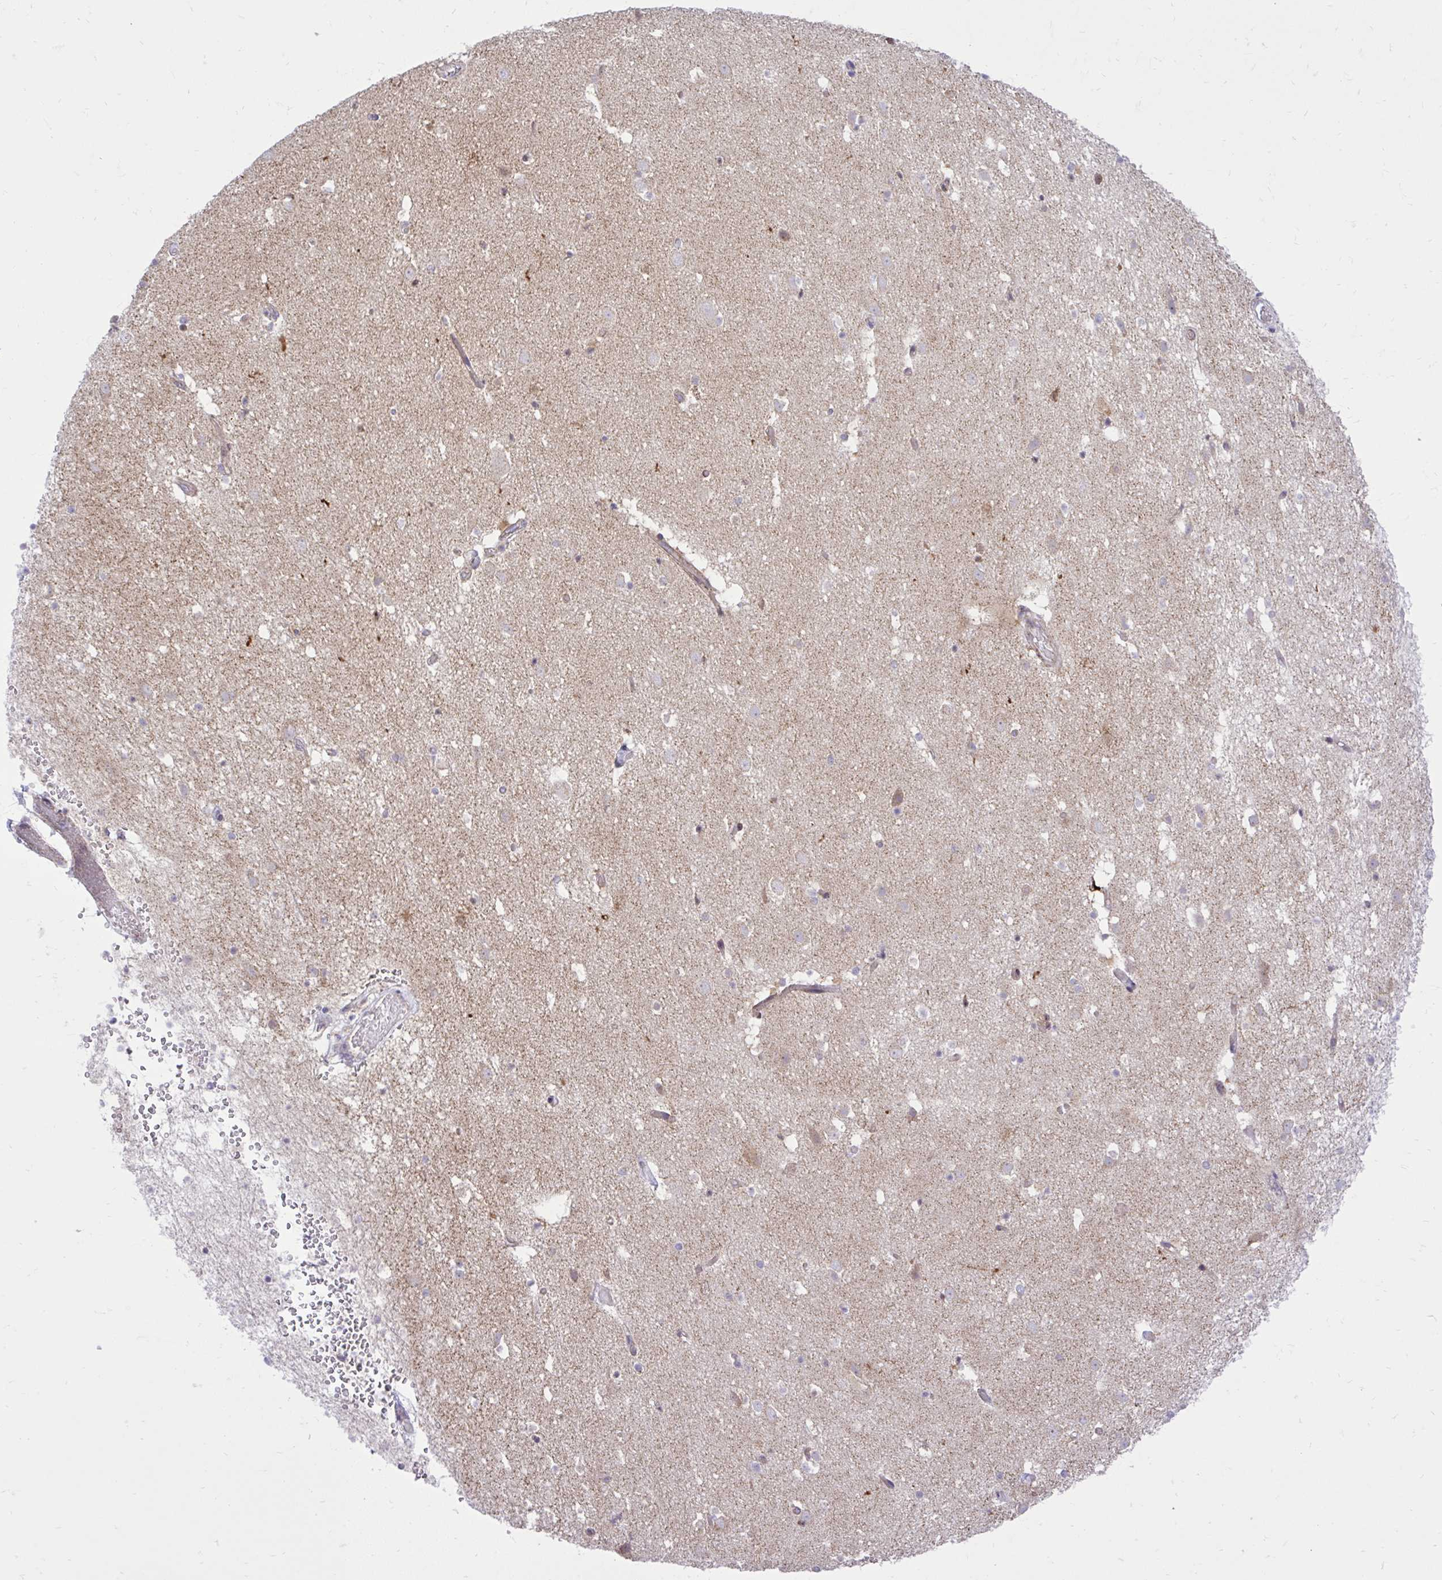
{"staining": {"intensity": "negative", "quantity": "none", "location": "none"}, "tissue": "caudate", "cell_type": "Glial cells", "image_type": "normal", "snomed": [{"axis": "morphology", "description": "Normal tissue, NOS"}, {"axis": "topography", "description": "Lateral ventricle wall"}], "caption": "Glial cells show no significant staining in normal caudate. (Brightfield microscopy of DAB IHC at high magnification).", "gene": "GPRIN3", "patient": {"sex": "male", "age": 37}}